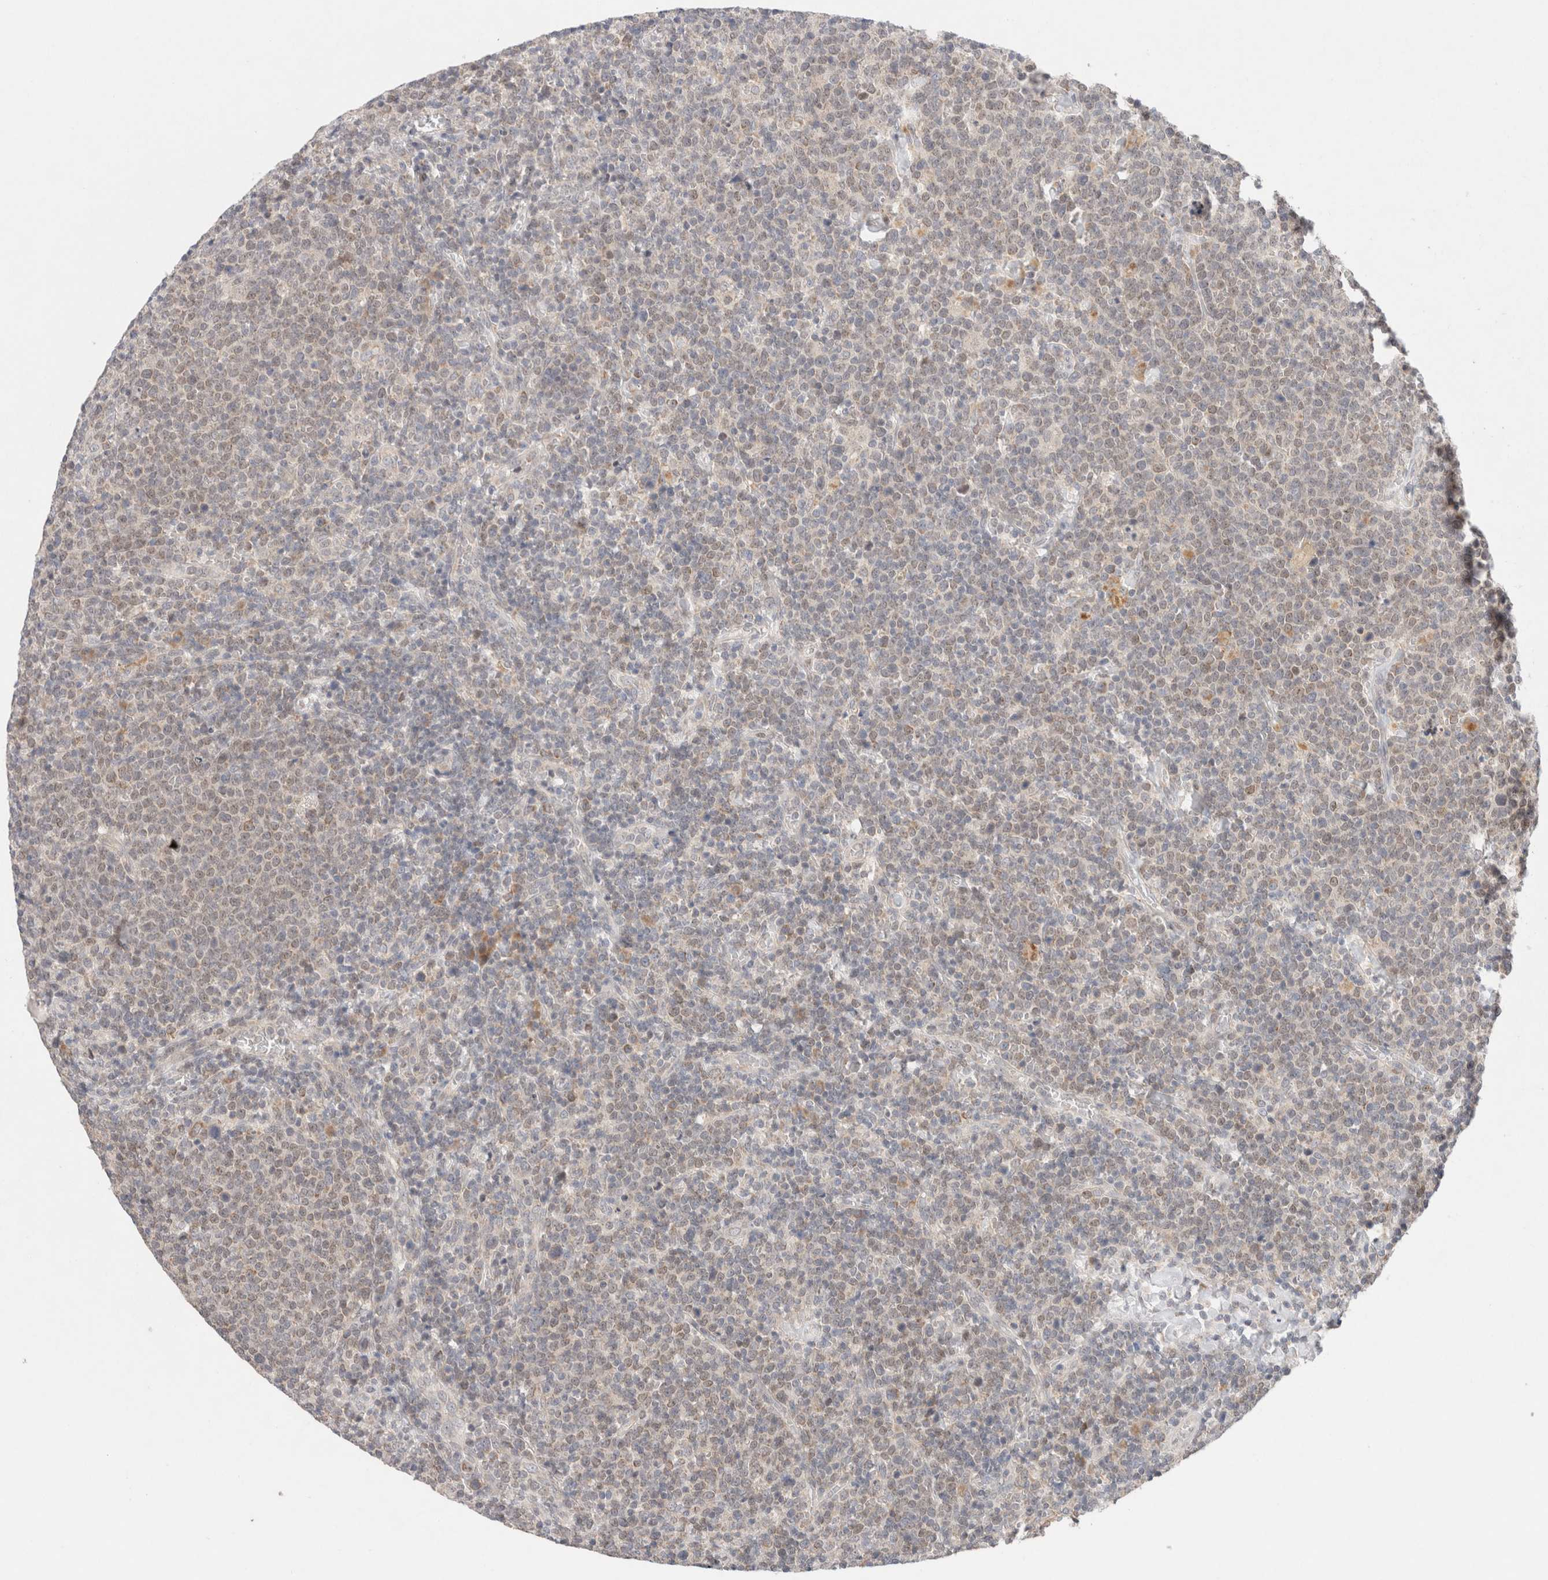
{"staining": {"intensity": "weak", "quantity": "<25%", "location": "cytoplasmic/membranous"}, "tissue": "lymphoma", "cell_type": "Tumor cells", "image_type": "cancer", "snomed": [{"axis": "morphology", "description": "Malignant lymphoma, non-Hodgkin's type, High grade"}, {"axis": "topography", "description": "Lymph node"}], "caption": "Immunohistochemistry (IHC) photomicrograph of neoplastic tissue: high-grade malignant lymphoma, non-Hodgkin's type stained with DAB (3,3'-diaminobenzidine) reveals no significant protein staining in tumor cells.", "gene": "ERI3", "patient": {"sex": "male", "age": 61}}